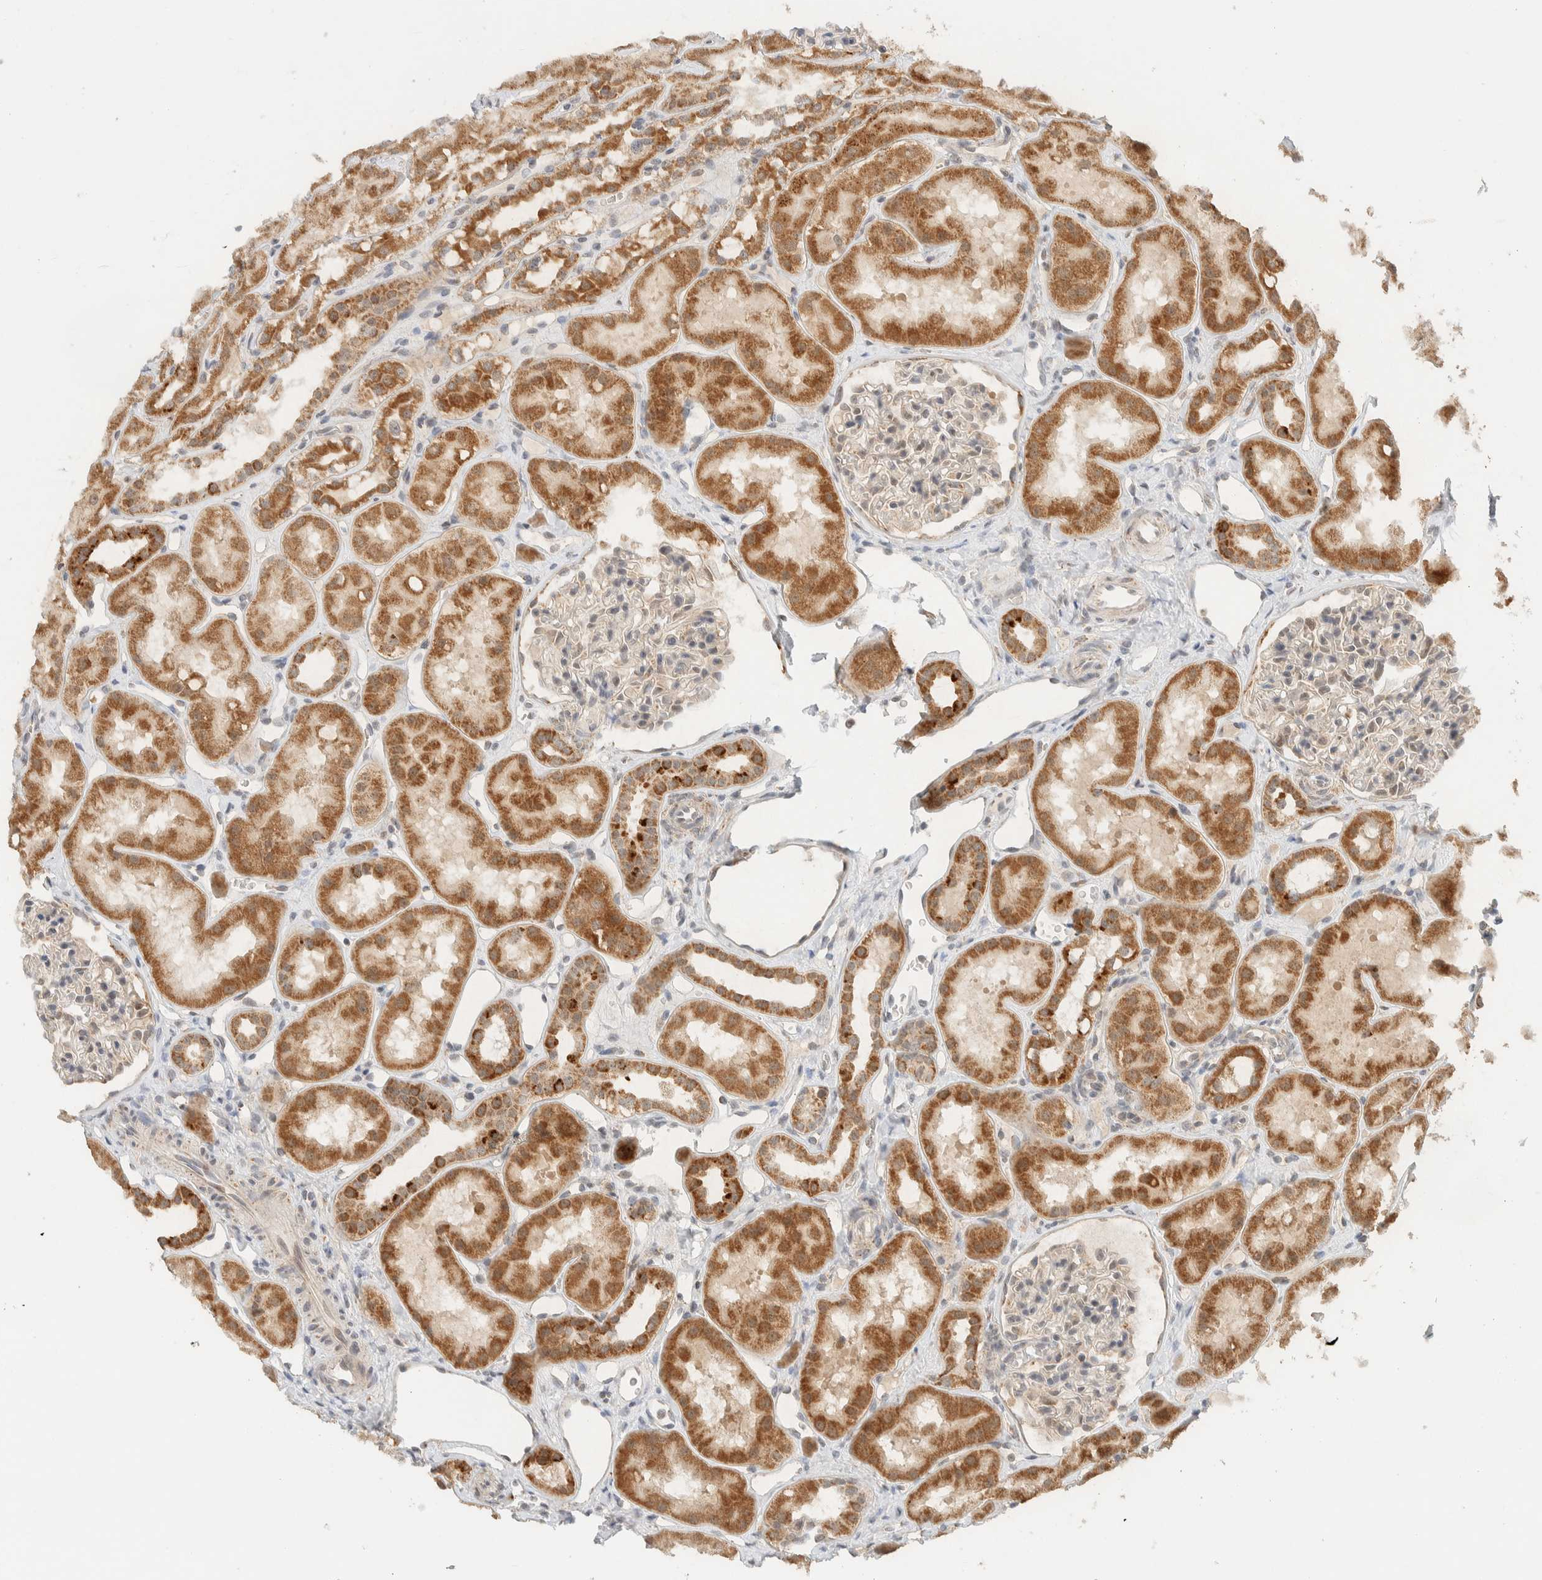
{"staining": {"intensity": "weak", "quantity": "<25%", "location": "cytoplasmic/membranous"}, "tissue": "kidney", "cell_type": "Cells in glomeruli", "image_type": "normal", "snomed": [{"axis": "morphology", "description": "Normal tissue, NOS"}, {"axis": "topography", "description": "Kidney"}], "caption": "Micrograph shows no significant protein positivity in cells in glomeruli of unremarkable kidney. (DAB IHC with hematoxylin counter stain).", "gene": "MRPL41", "patient": {"sex": "male", "age": 16}}